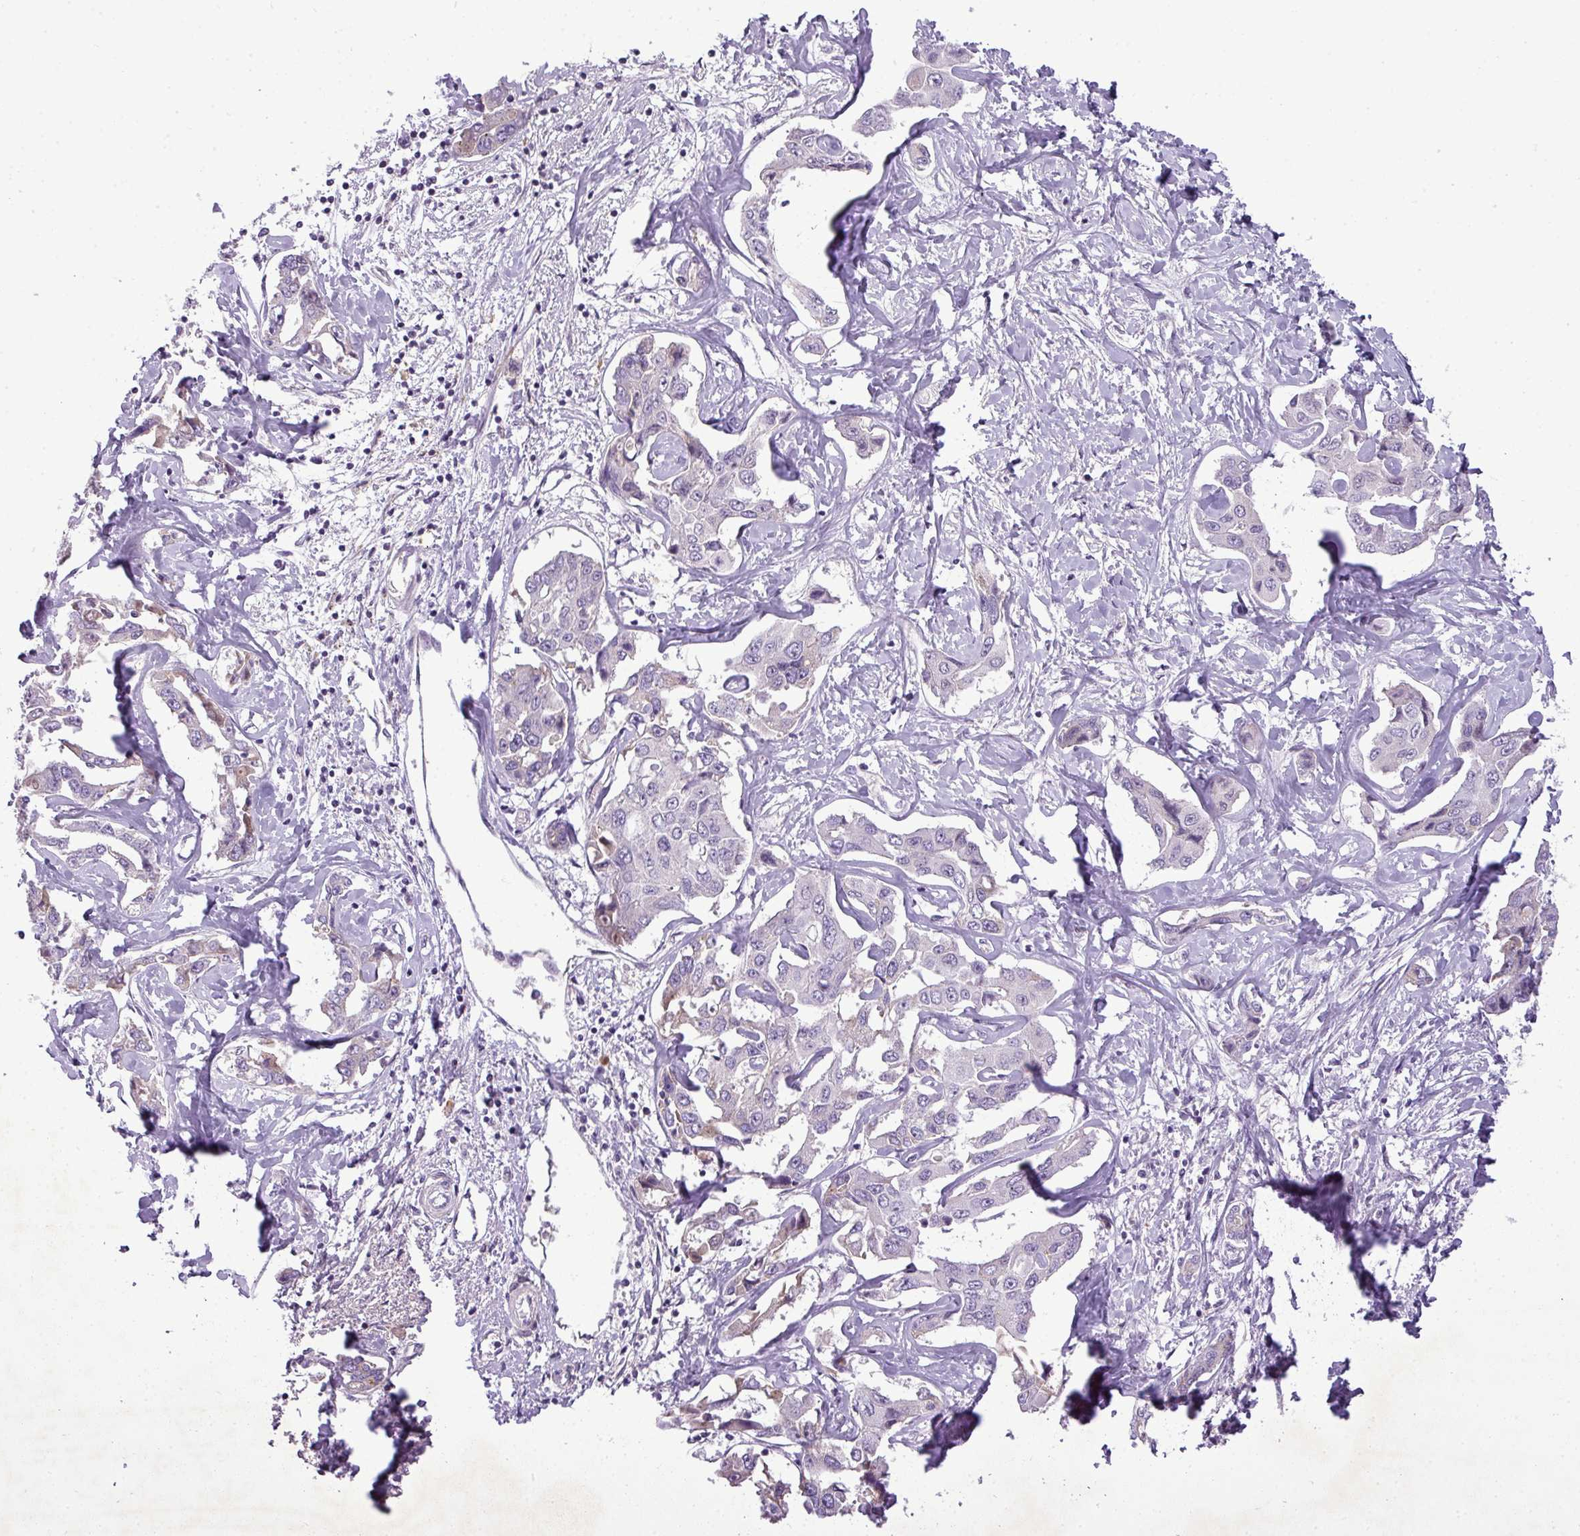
{"staining": {"intensity": "negative", "quantity": "none", "location": "none"}, "tissue": "liver cancer", "cell_type": "Tumor cells", "image_type": "cancer", "snomed": [{"axis": "morphology", "description": "Cholangiocarcinoma"}, {"axis": "topography", "description": "Liver"}], "caption": "The photomicrograph reveals no staining of tumor cells in liver cancer (cholangiocarcinoma).", "gene": "C4B", "patient": {"sex": "male", "age": 59}}